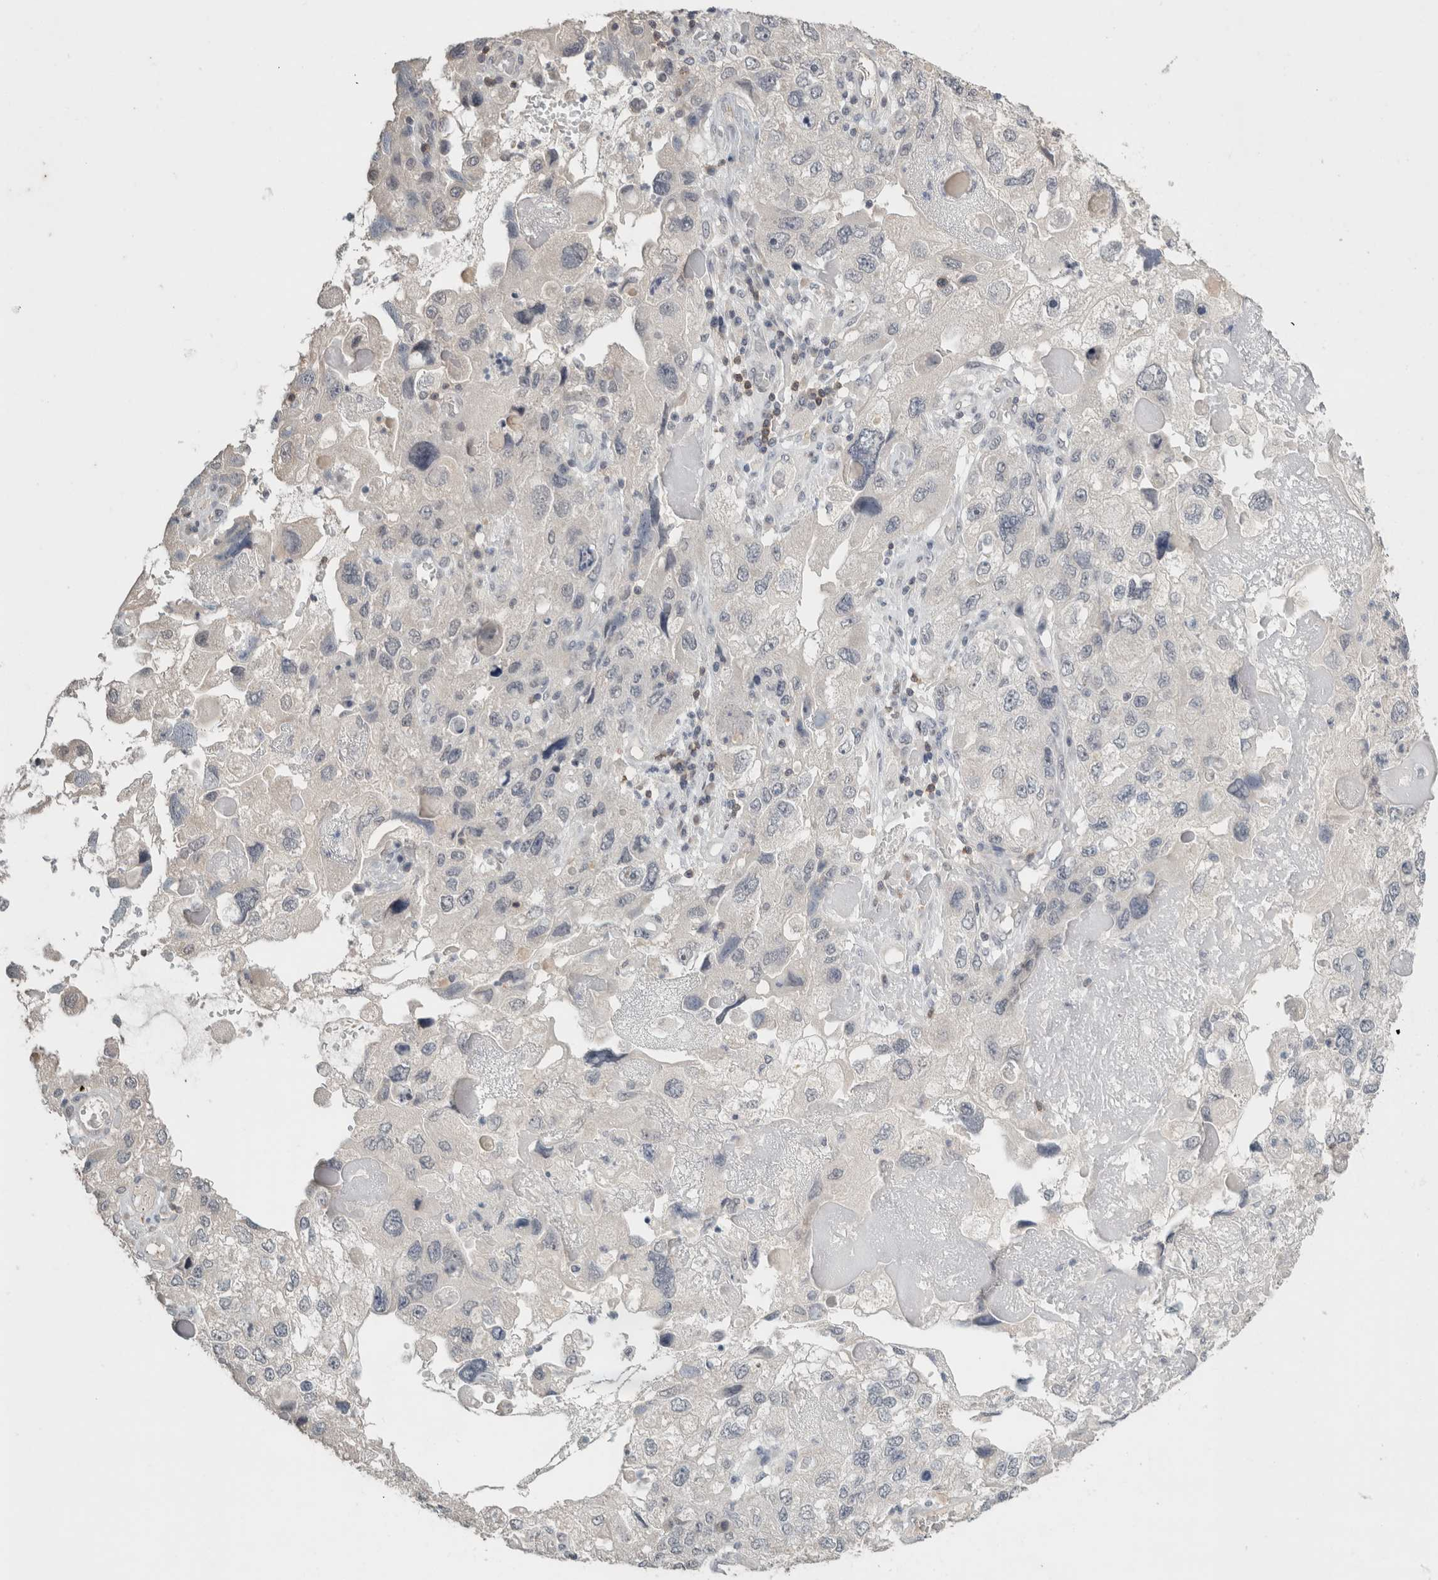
{"staining": {"intensity": "negative", "quantity": "none", "location": "none"}, "tissue": "endometrial cancer", "cell_type": "Tumor cells", "image_type": "cancer", "snomed": [{"axis": "morphology", "description": "Adenocarcinoma, NOS"}, {"axis": "topography", "description": "Endometrium"}], "caption": "A high-resolution photomicrograph shows immunohistochemistry staining of adenocarcinoma (endometrial), which demonstrates no significant staining in tumor cells.", "gene": "TRAT1", "patient": {"sex": "female", "age": 49}}